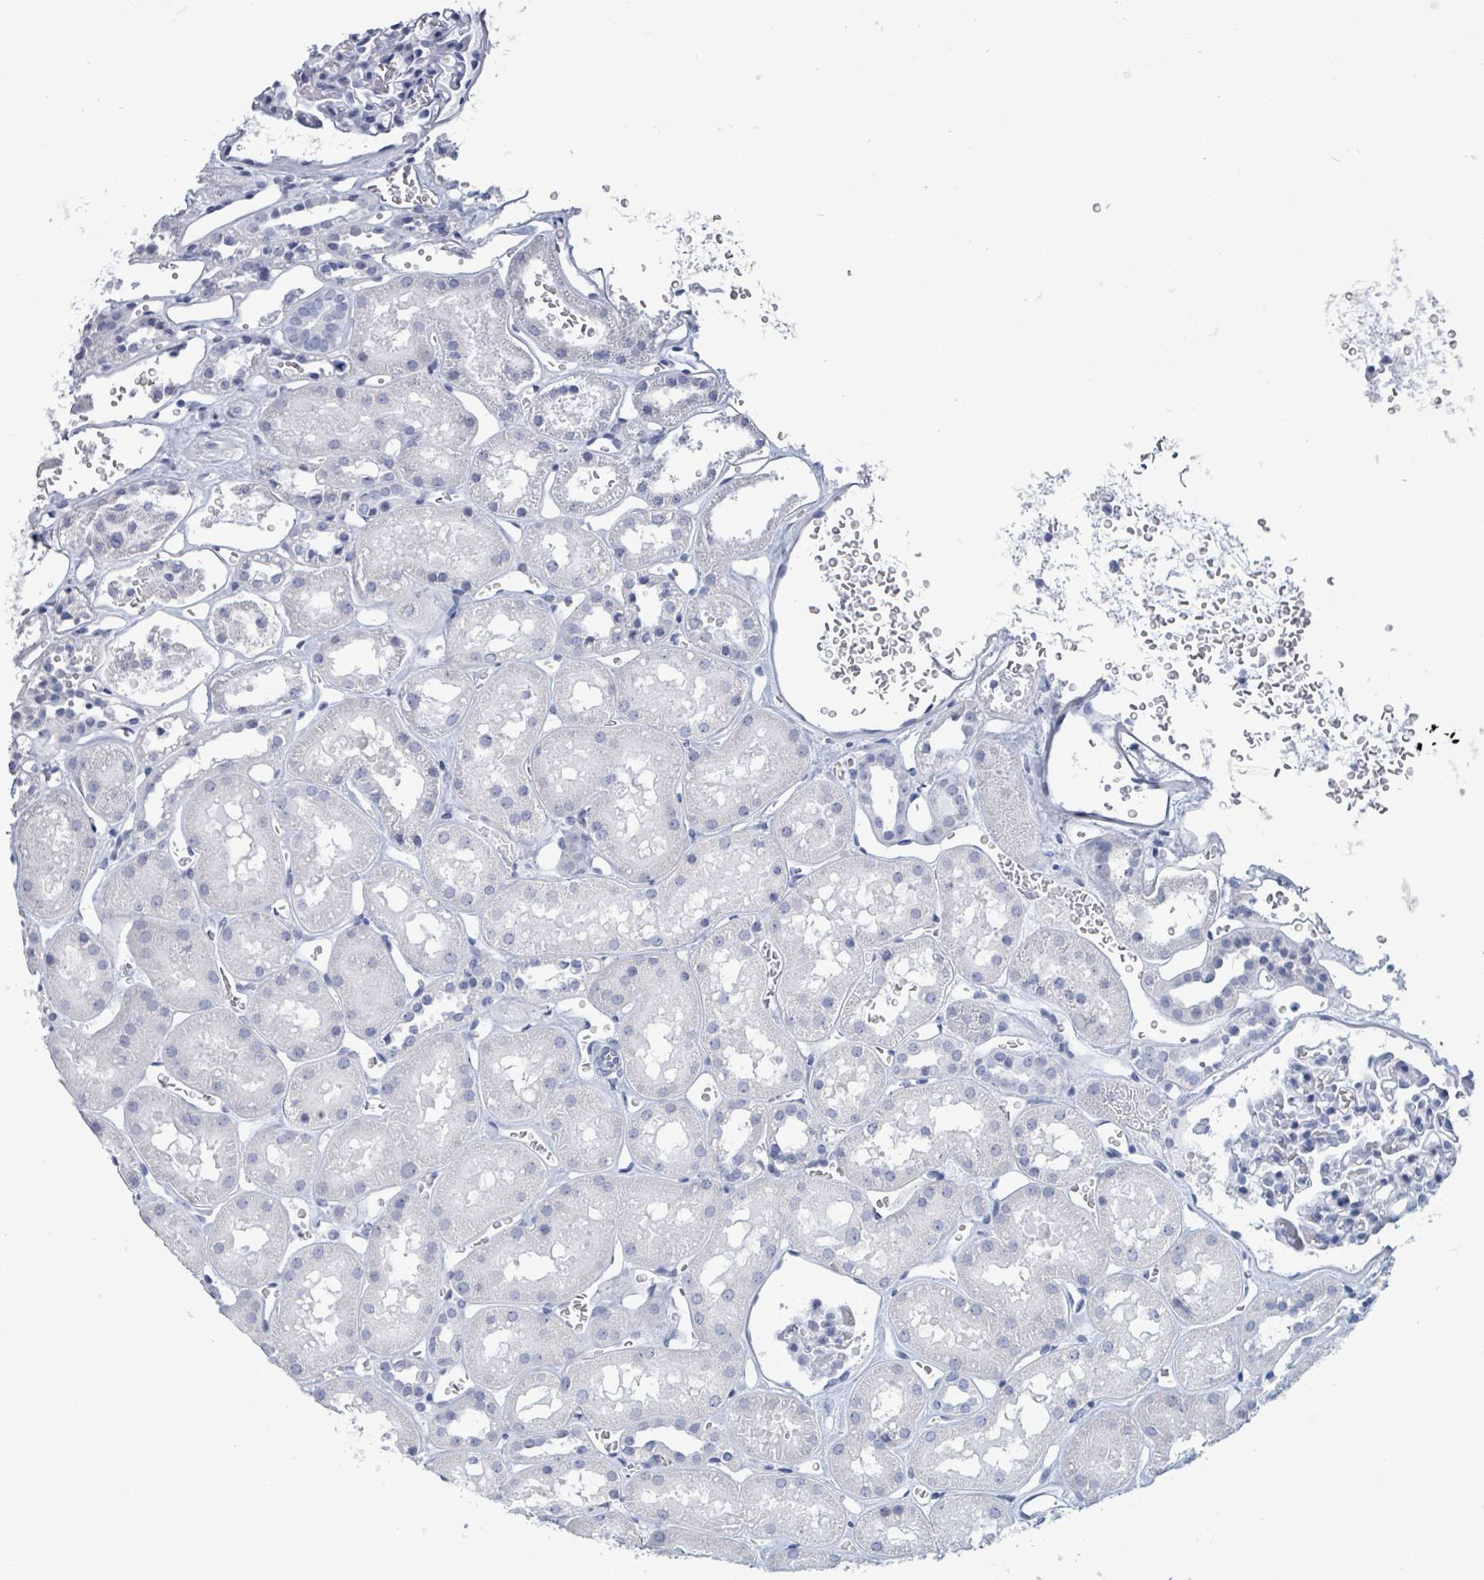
{"staining": {"intensity": "negative", "quantity": "none", "location": "none"}, "tissue": "kidney", "cell_type": "Cells in glomeruli", "image_type": "normal", "snomed": [{"axis": "morphology", "description": "Normal tissue, NOS"}, {"axis": "topography", "description": "Kidney"}], "caption": "Immunohistochemical staining of benign kidney exhibits no significant positivity in cells in glomeruli. (Brightfield microscopy of DAB immunohistochemistry (IHC) at high magnification).", "gene": "NKX2", "patient": {"sex": "female", "age": 41}}